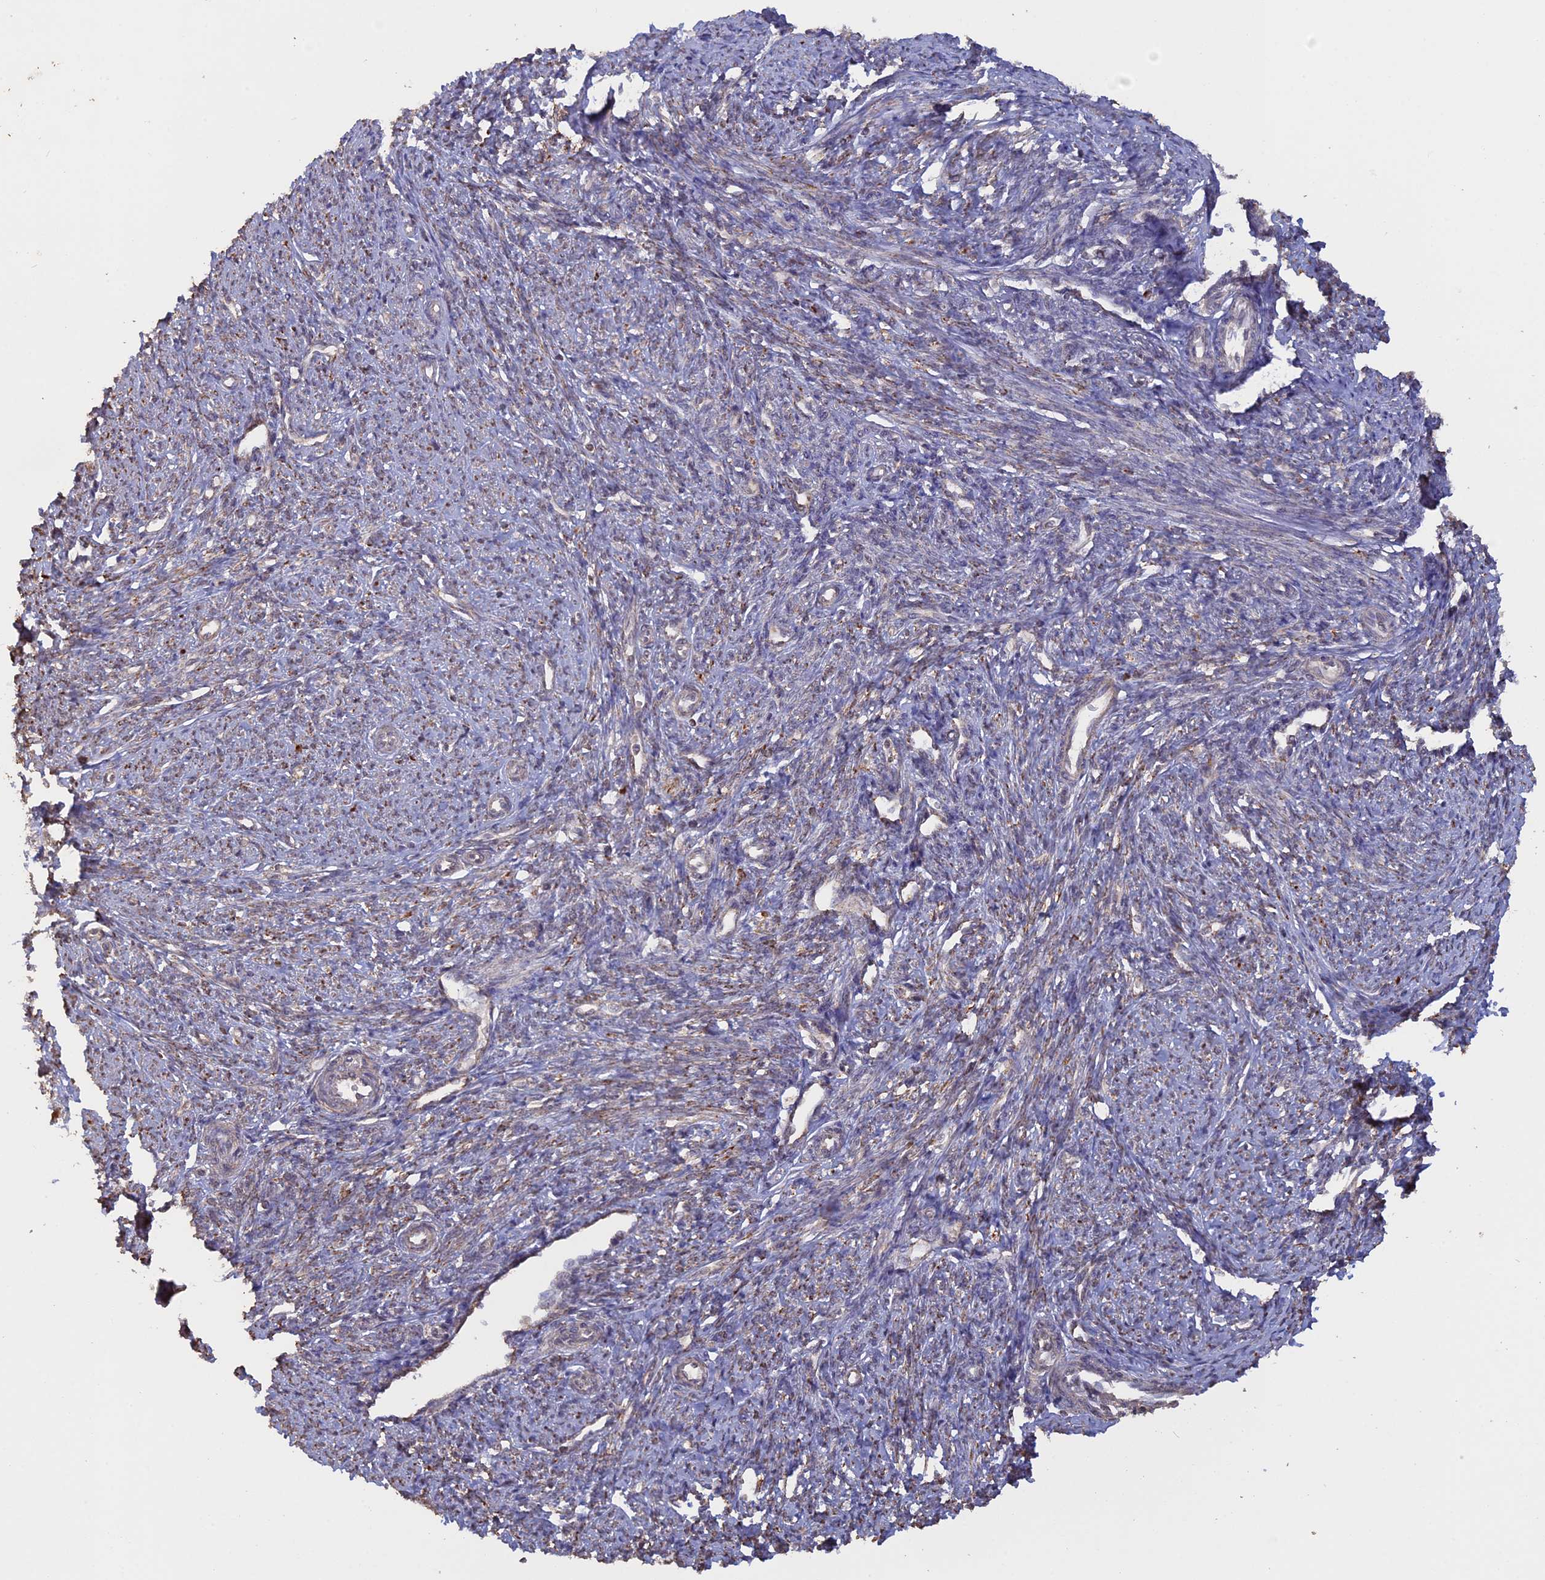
{"staining": {"intensity": "weak", "quantity": "25%-75%", "location": "cytoplasmic/membranous,nuclear"}, "tissue": "smooth muscle", "cell_type": "Smooth muscle cells", "image_type": "normal", "snomed": [{"axis": "morphology", "description": "Normal tissue, NOS"}, {"axis": "topography", "description": "Smooth muscle"}, {"axis": "topography", "description": "Uterus"}], "caption": "Immunohistochemistry of normal human smooth muscle displays low levels of weak cytoplasmic/membranous,nuclear positivity in about 25%-75% of smooth muscle cells.", "gene": "FAM210B", "patient": {"sex": "female", "age": 59}}